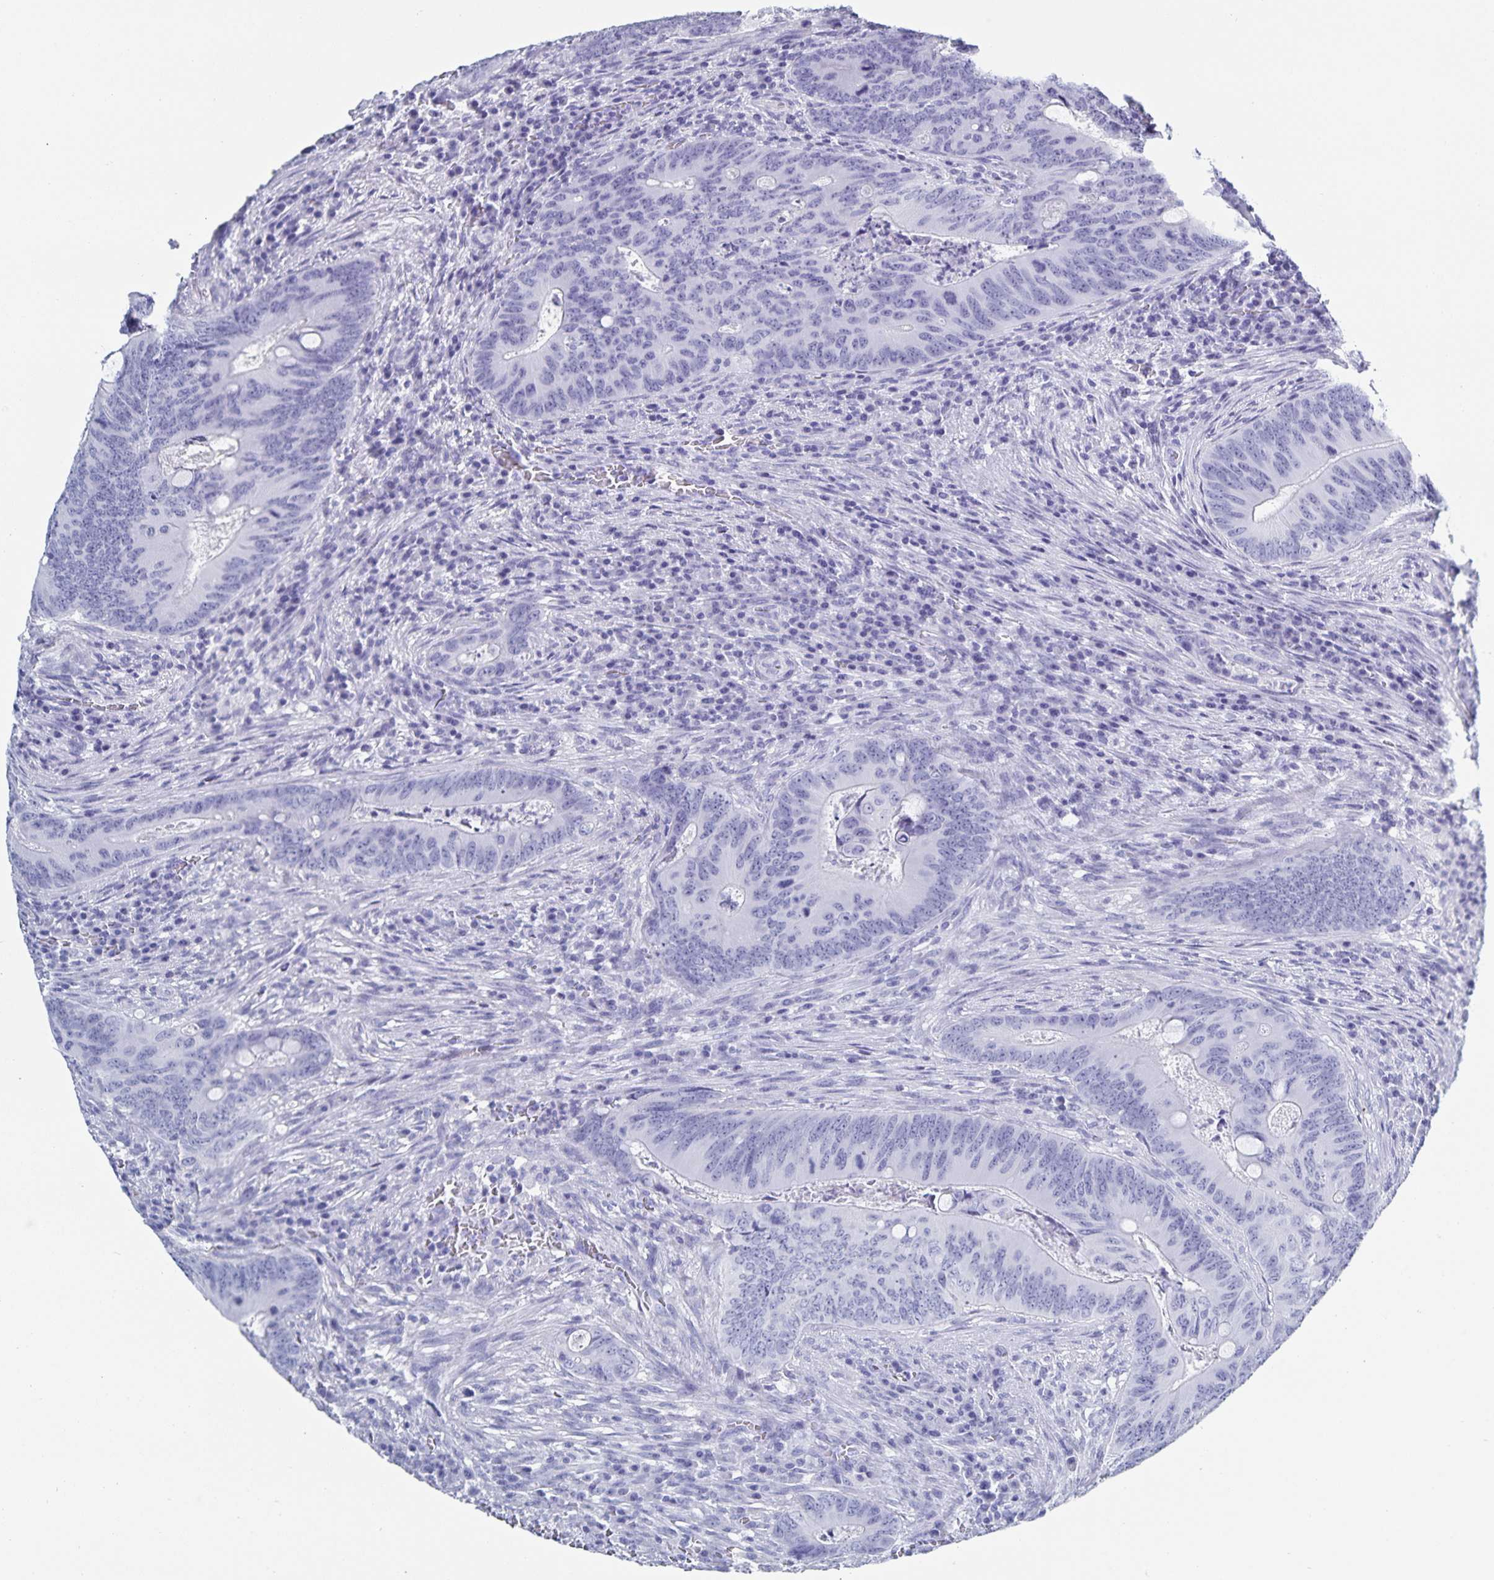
{"staining": {"intensity": "negative", "quantity": "none", "location": "none"}, "tissue": "colorectal cancer", "cell_type": "Tumor cells", "image_type": "cancer", "snomed": [{"axis": "morphology", "description": "Adenocarcinoma, NOS"}, {"axis": "topography", "description": "Colon"}], "caption": "High magnification brightfield microscopy of colorectal cancer (adenocarcinoma) stained with DAB (brown) and counterstained with hematoxylin (blue): tumor cells show no significant staining.", "gene": "C19orf73", "patient": {"sex": "female", "age": 74}}